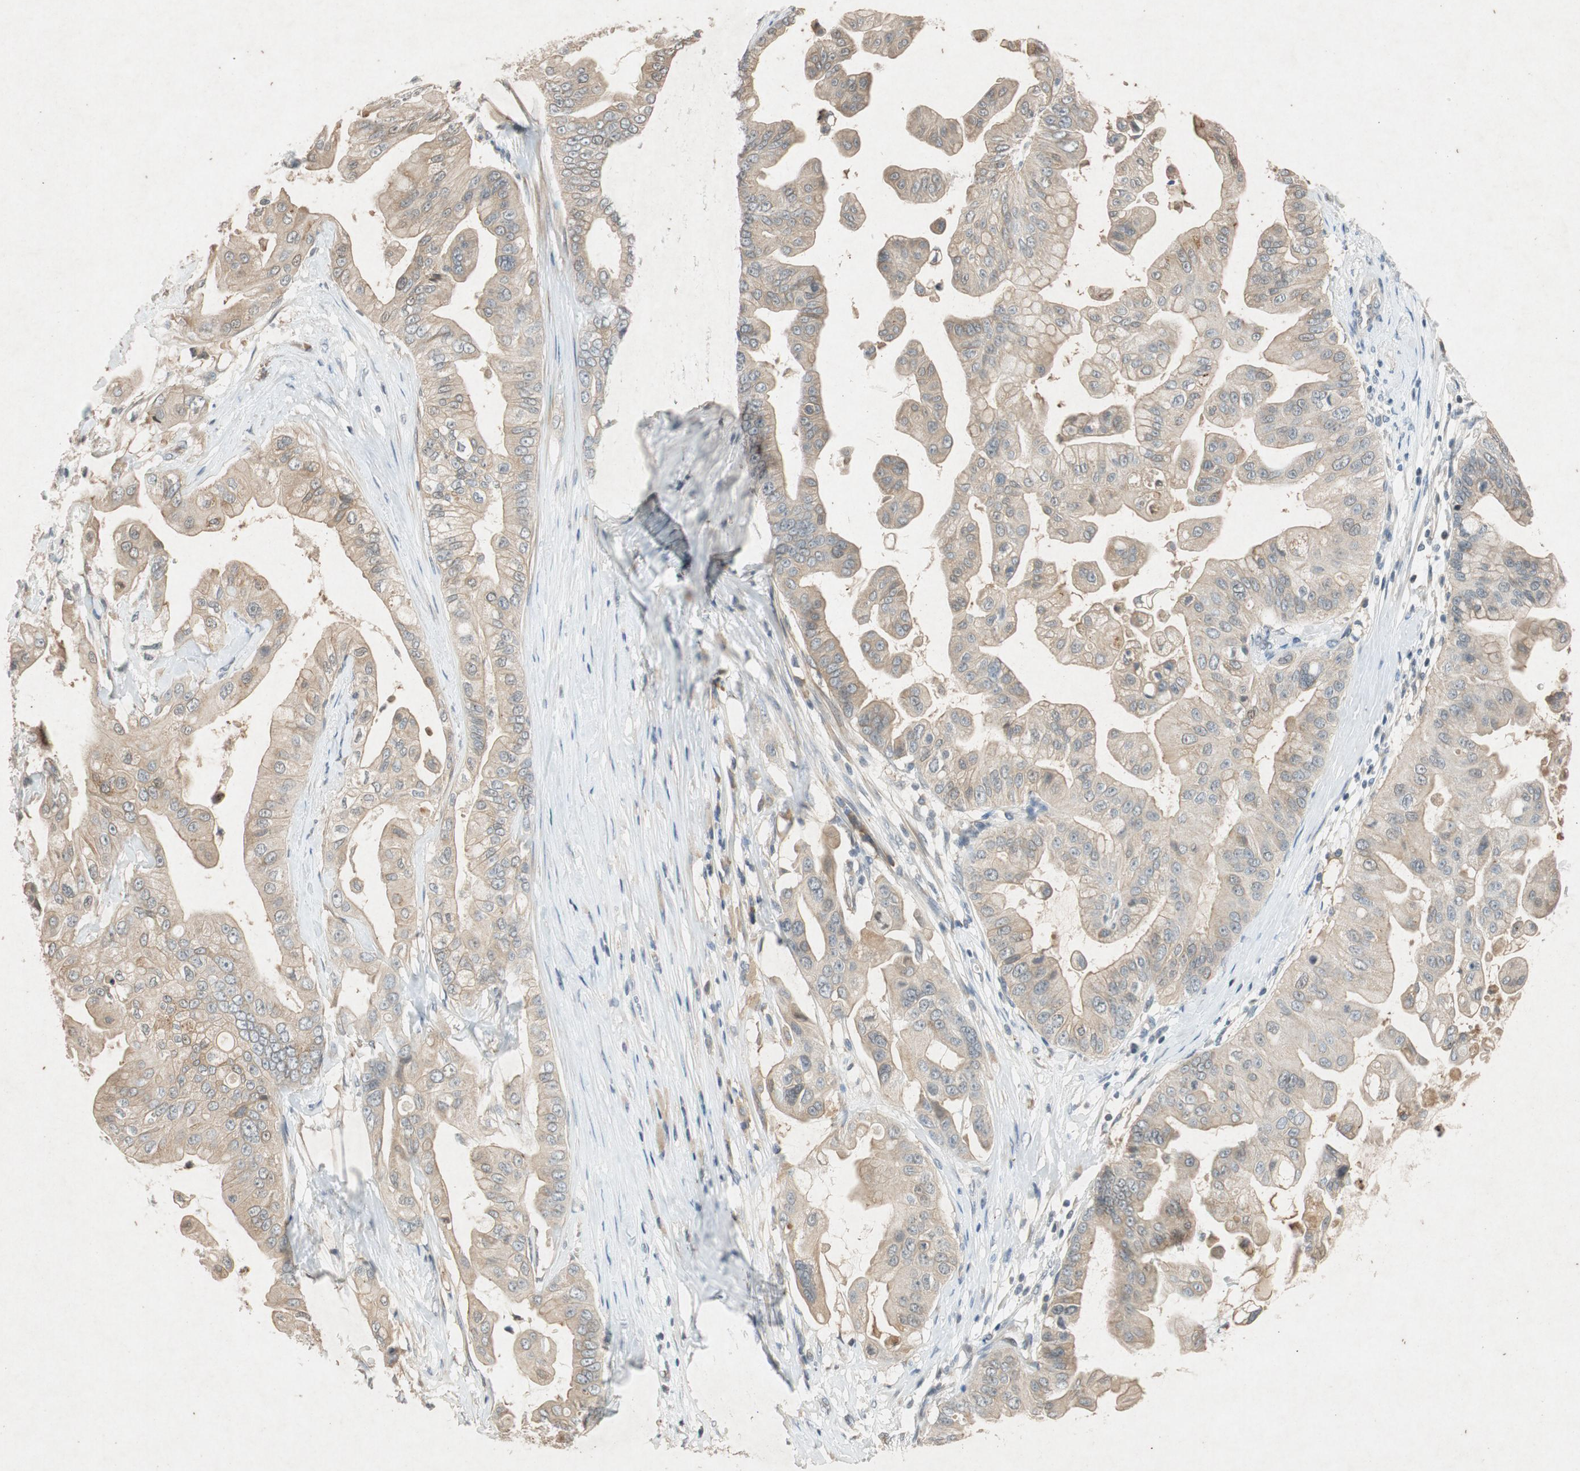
{"staining": {"intensity": "moderate", "quantity": ">75%", "location": "cytoplasmic/membranous"}, "tissue": "pancreatic cancer", "cell_type": "Tumor cells", "image_type": "cancer", "snomed": [{"axis": "morphology", "description": "Adenocarcinoma, NOS"}, {"axis": "topography", "description": "Pancreas"}], "caption": "Immunohistochemical staining of pancreatic cancer (adenocarcinoma) shows moderate cytoplasmic/membranous protein staining in about >75% of tumor cells. The protein is stained brown, and the nuclei are stained in blue (DAB (3,3'-diaminobenzidine) IHC with brightfield microscopy, high magnification).", "gene": "ATP2C1", "patient": {"sex": "female", "age": 75}}